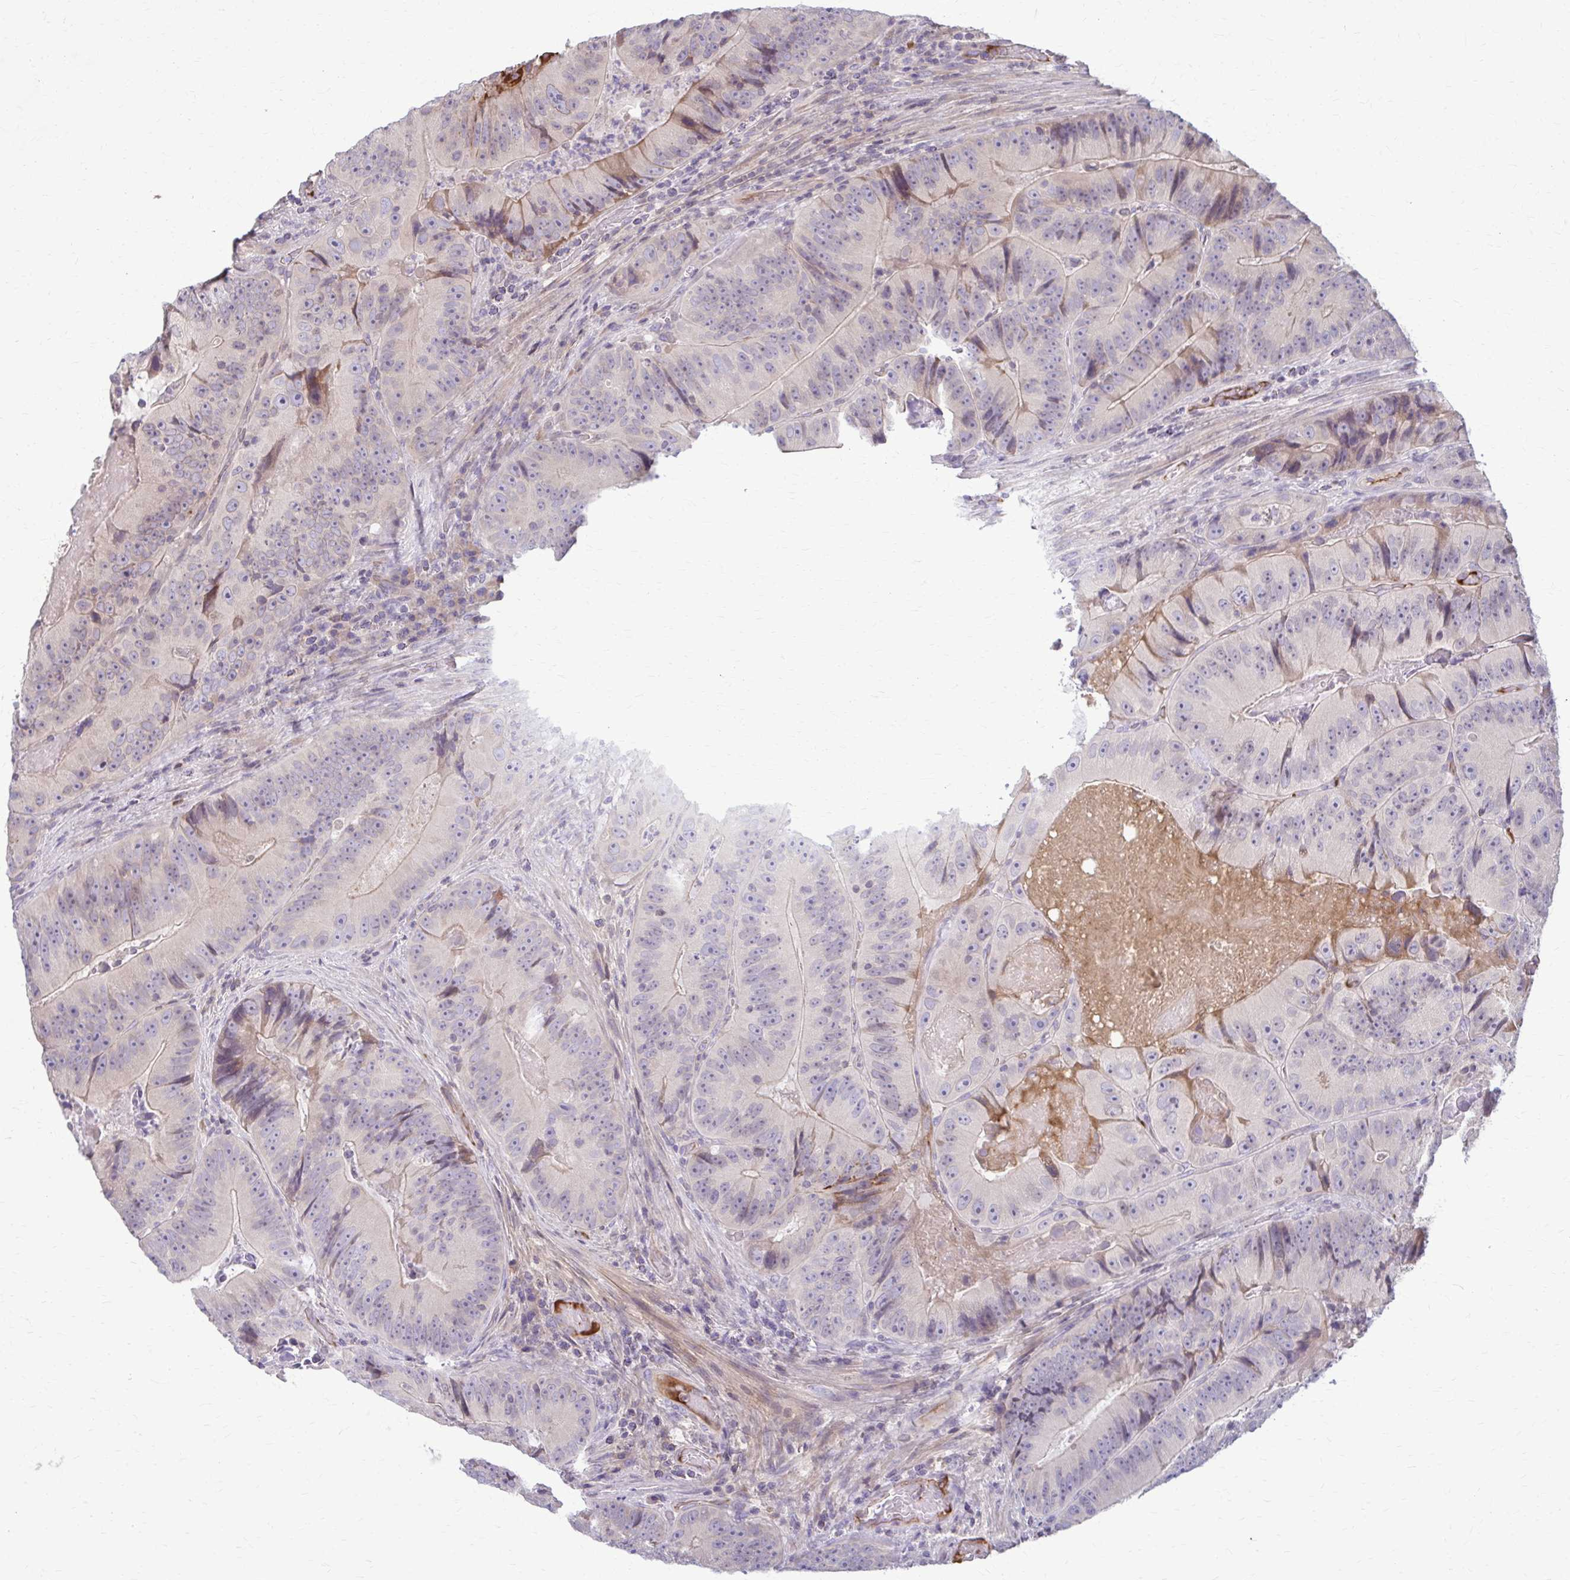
{"staining": {"intensity": "weak", "quantity": "<25%", "location": "cytoplasmic/membranous"}, "tissue": "colorectal cancer", "cell_type": "Tumor cells", "image_type": "cancer", "snomed": [{"axis": "morphology", "description": "Adenocarcinoma, NOS"}, {"axis": "topography", "description": "Colon"}], "caption": "Adenocarcinoma (colorectal) was stained to show a protein in brown. There is no significant expression in tumor cells. (DAB (3,3'-diaminobenzidine) immunohistochemistry (IHC), high magnification).", "gene": "MCRIP2", "patient": {"sex": "female", "age": 86}}